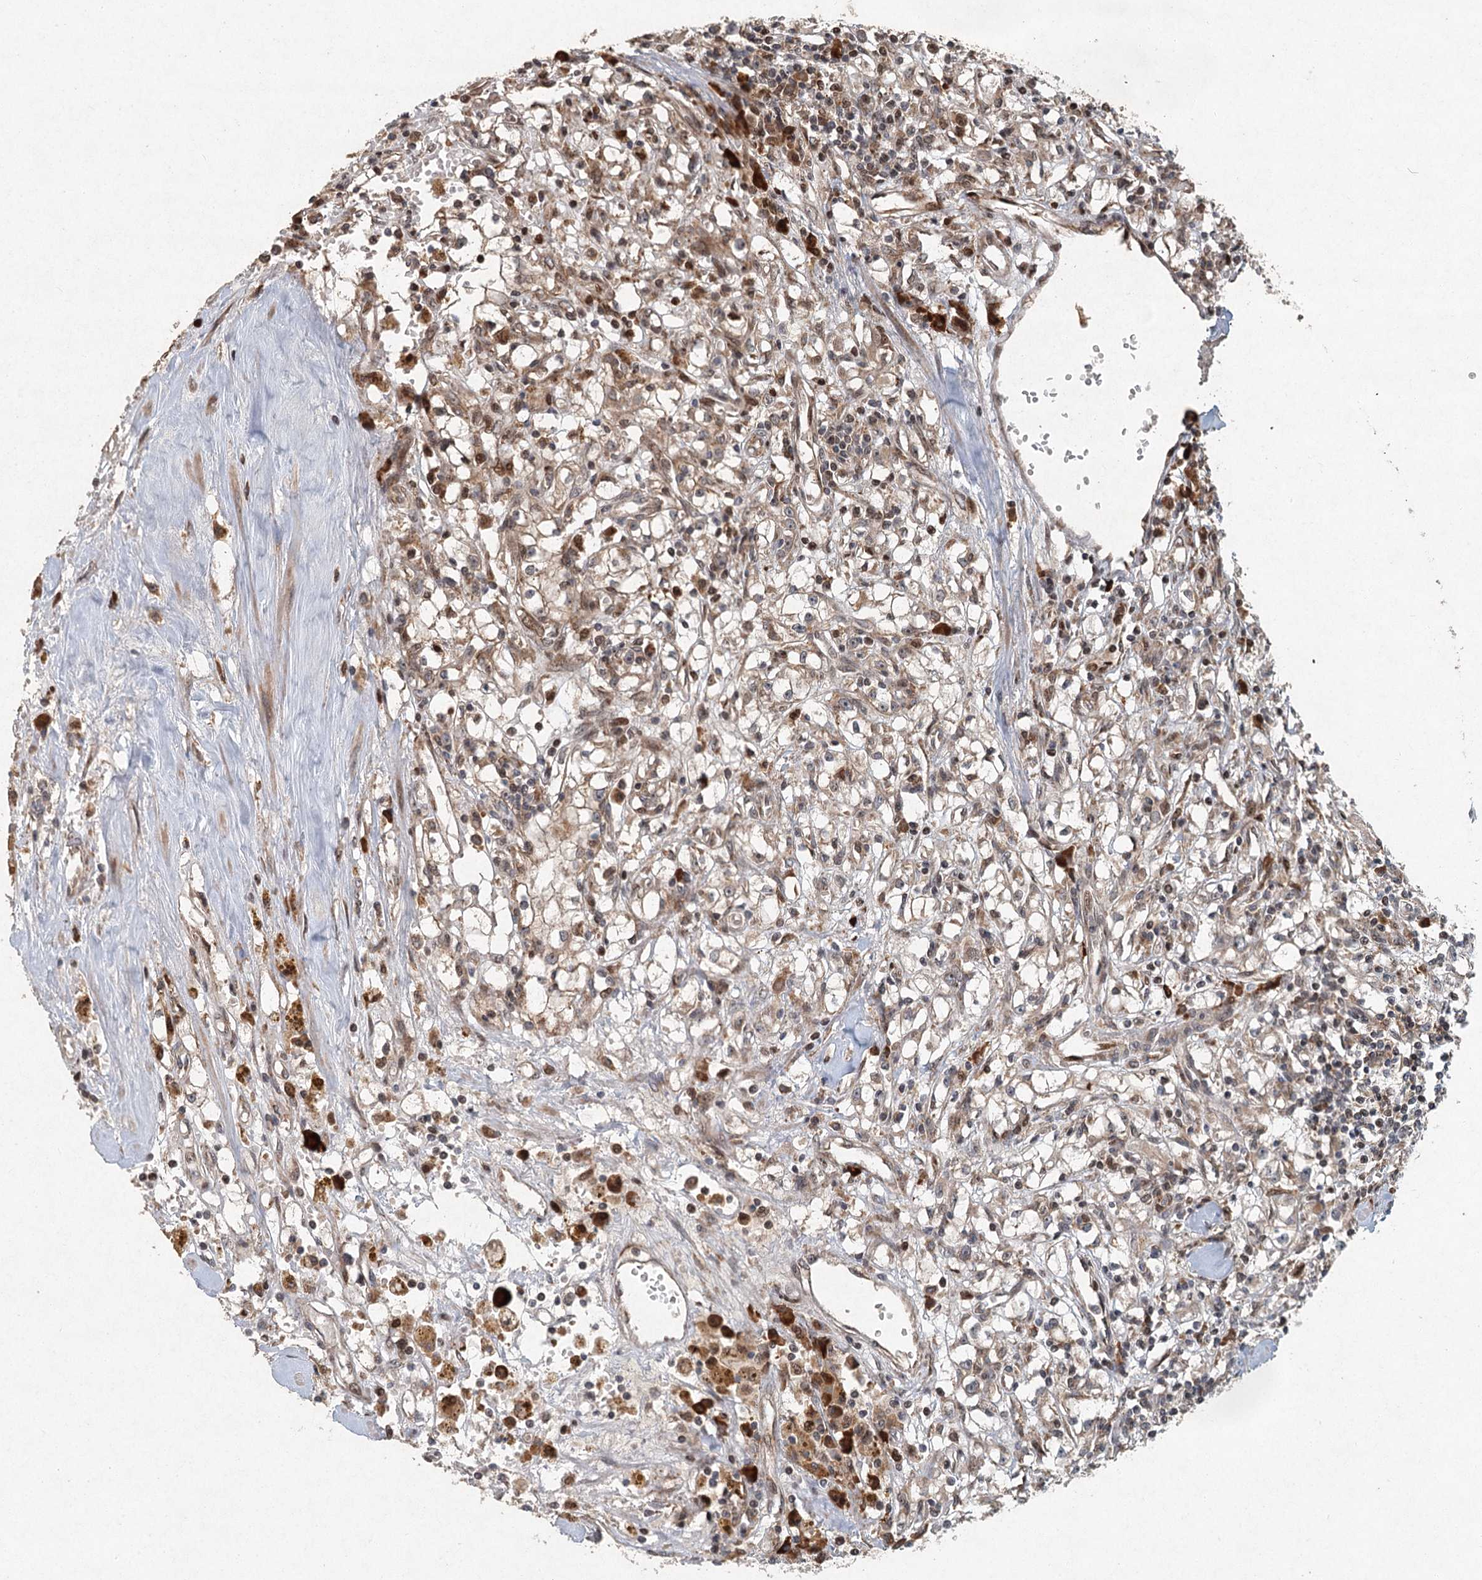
{"staining": {"intensity": "weak", "quantity": "25%-75%", "location": "cytoplasmic/membranous,nuclear"}, "tissue": "renal cancer", "cell_type": "Tumor cells", "image_type": "cancer", "snomed": [{"axis": "morphology", "description": "Adenocarcinoma, NOS"}, {"axis": "topography", "description": "Kidney"}], "caption": "Immunohistochemistry (IHC) image of neoplastic tissue: adenocarcinoma (renal) stained using immunohistochemistry (IHC) reveals low levels of weak protein expression localized specifically in the cytoplasmic/membranous and nuclear of tumor cells, appearing as a cytoplasmic/membranous and nuclear brown color.", "gene": "SRPX2", "patient": {"sex": "male", "age": 56}}